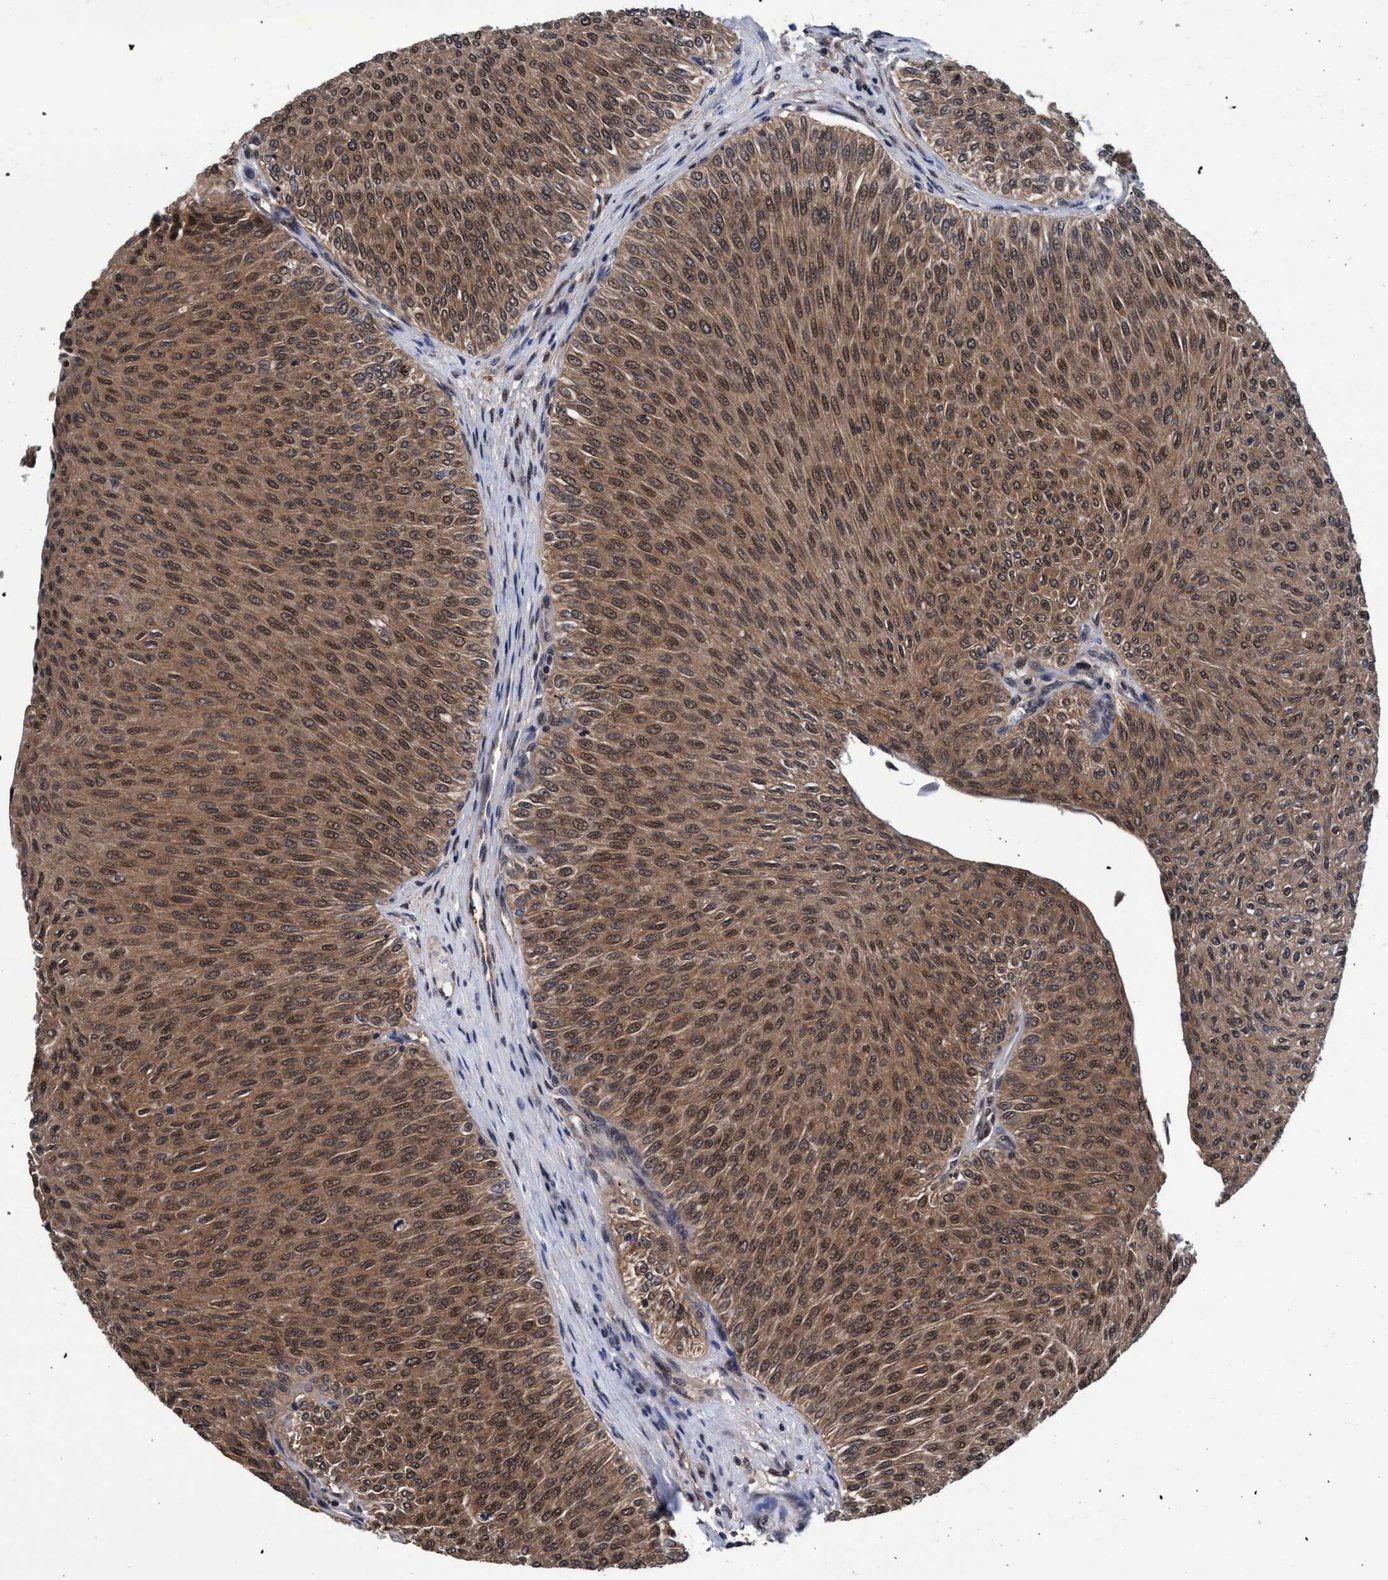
{"staining": {"intensity": "moderate", "quantity": ">75%", "location": "cytoplasmic/membranous,nuclear"}, "tissue": "urothelial cancer", "cell_type": "Tumor cells", "image_type": "cancer", "snomed": [{"axis": "morphology", "description": "Urothelial carcinoma, Low grade"}, {"axis": "topography", "description": "Urinary bladder"}], "caption": "Immunohistochemistry (IHC) of human urothelial cancer reveals medium levels of moderate cytoplasmic/membranous and nuclear staining in approximately >75% of tumor cells.", "gene": "PSMD12", "patient": {"sex": "male", "age": 78}}